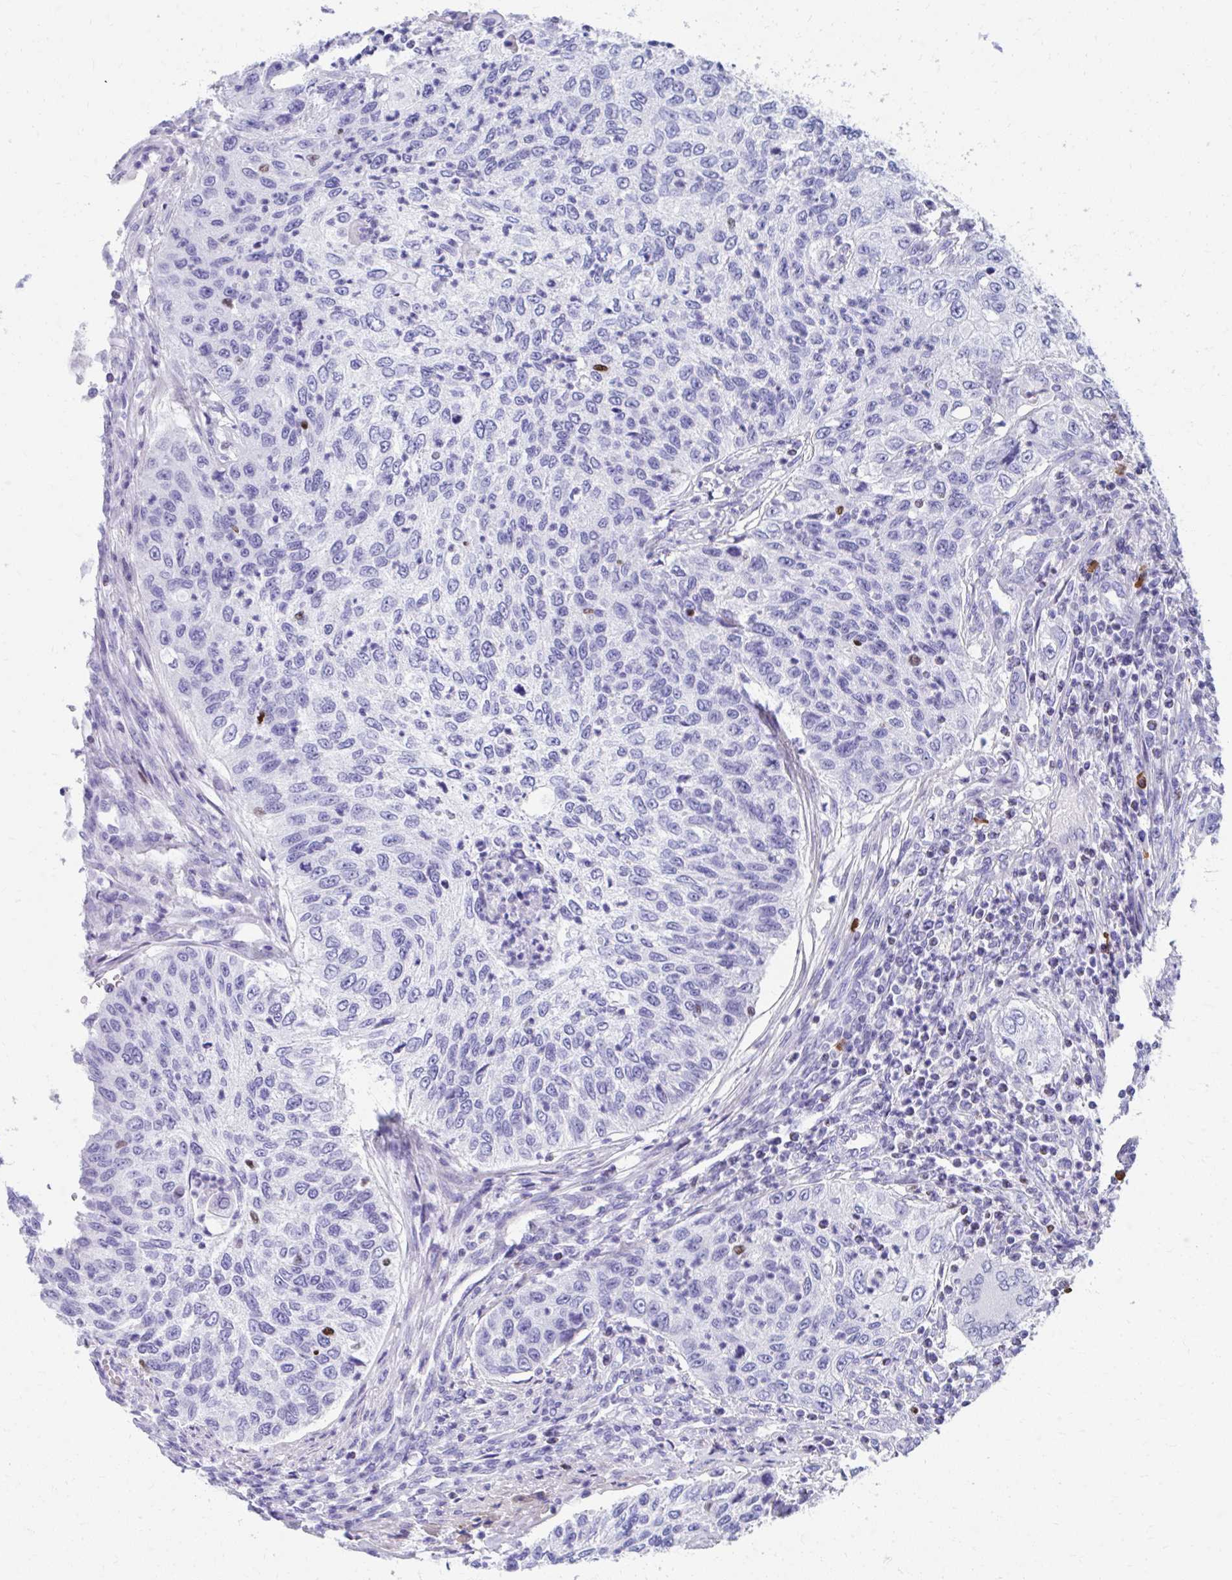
{"staining": {"intensity": "negative", "quantity": "none", "location": "none"}, "tissue": "urothelial cancer", "cell_type": "Tumor cells", "image_type": "cancer", "snomed": [{"axis": "morphology", "description": "Urothelial carcinoma, High grade"}, {"axis": "topography", "description": "Urinary bladder"}], "caption": "Human high-grade urothelial carcinoma stained for a protein using immunohistochemistry displays no expression in tumor cells.", "gene": "RUNX3", "patient": {"sex": "female", "age": 60}}